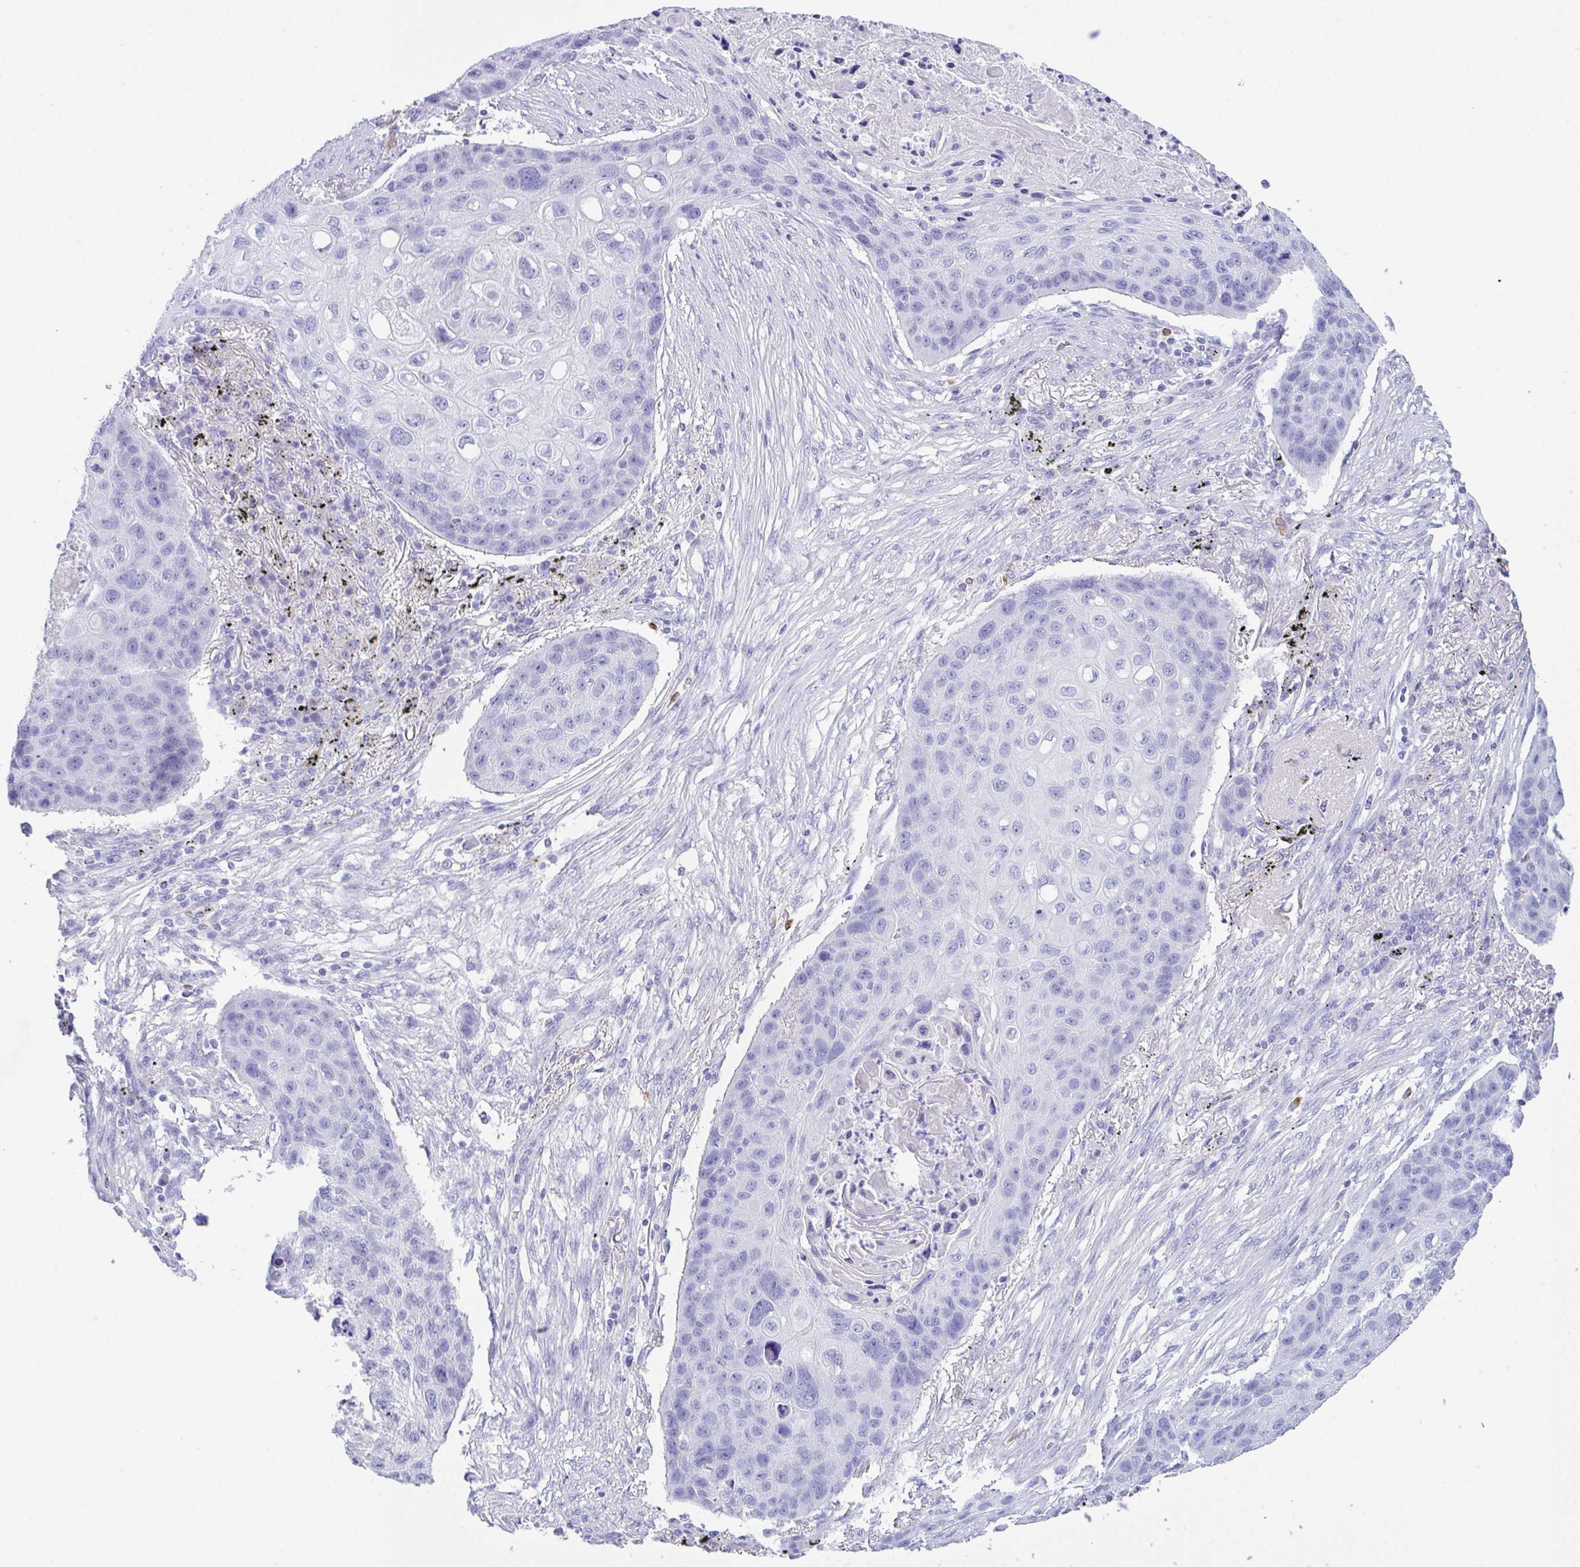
{"staining": {"intensity": "negative", "quantity": "none", "location": "none"}, "tissue": "lung cancer", "cell_type": "Tumor cells", "image_type": "cancer", "snomed": [{"axis": "morphology", "description": "Squamous cell carcinoma, NOS"}, {"axis": "topography", "description": "Lung"}], "caption": "Squamous cell carcinoma (lung) was stained to show a protein in brown. There is no significant positivity in tumor cells.", "gene": "NDUFAF8", "patient": {"sex": "female", "age": 63}}